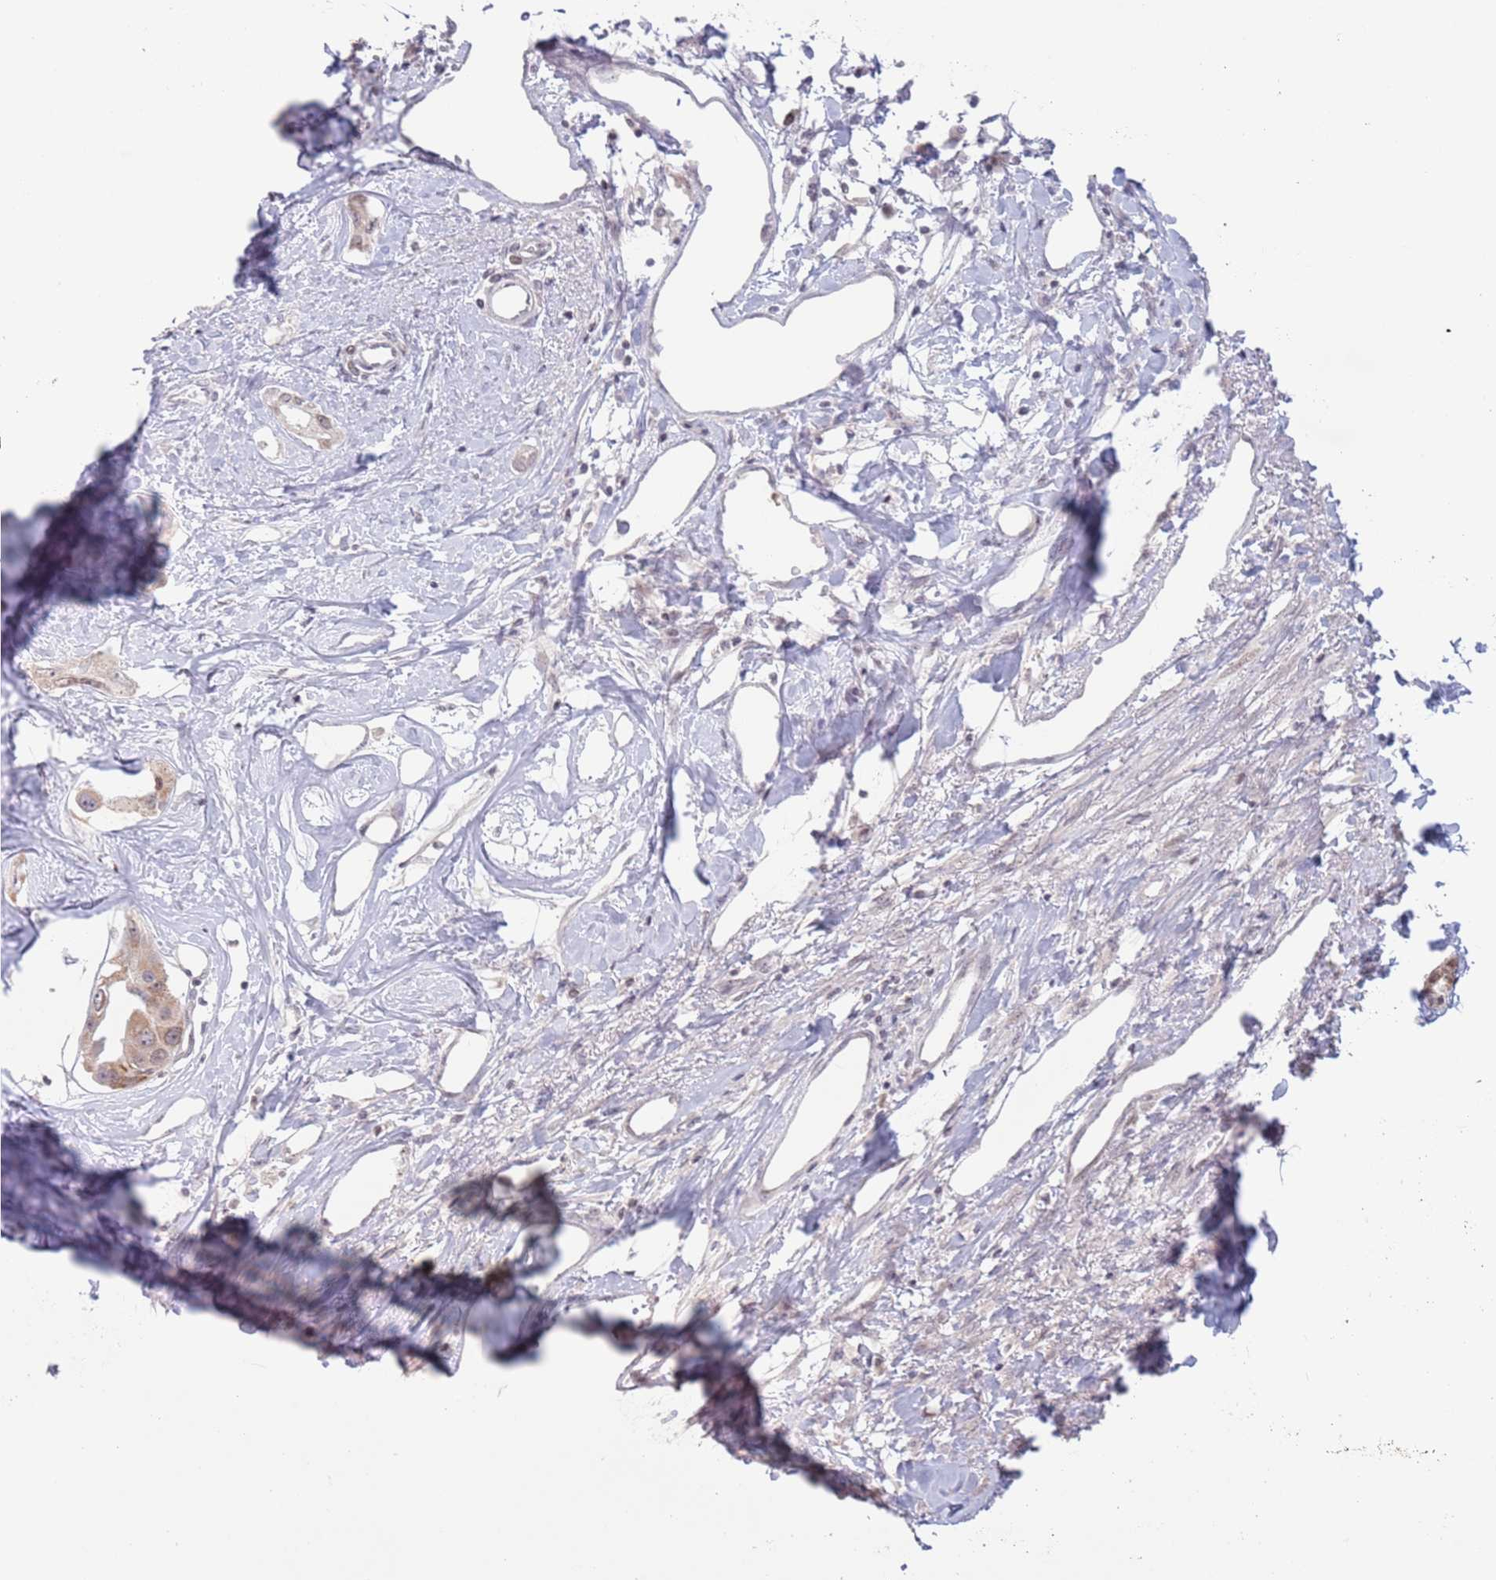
{"staining": {"intensity": "weak", "quantity": ">75%", "location": "cytoplasmic/membranous,nuclear"}, "tissue": "liver cancer", "cell_type": "Tumor cells", "image_type": "cancer", "snomed": [{"axis": "morphology", "description": "Cholangiocarcinoma"}, {"axis": "topography", "description": "Liver"}], "caption": "An immunohistochemistry (IHC) micrograph of tumor tissue is shown. Protein staining in brown highlights weak cytoplasmic/membranous and nuclear positivity in liver cancer (cholangiocarcinoma) within tumor cells.", "gene": "MRPL34", "patient": {"sex": "male", "age": 59}}